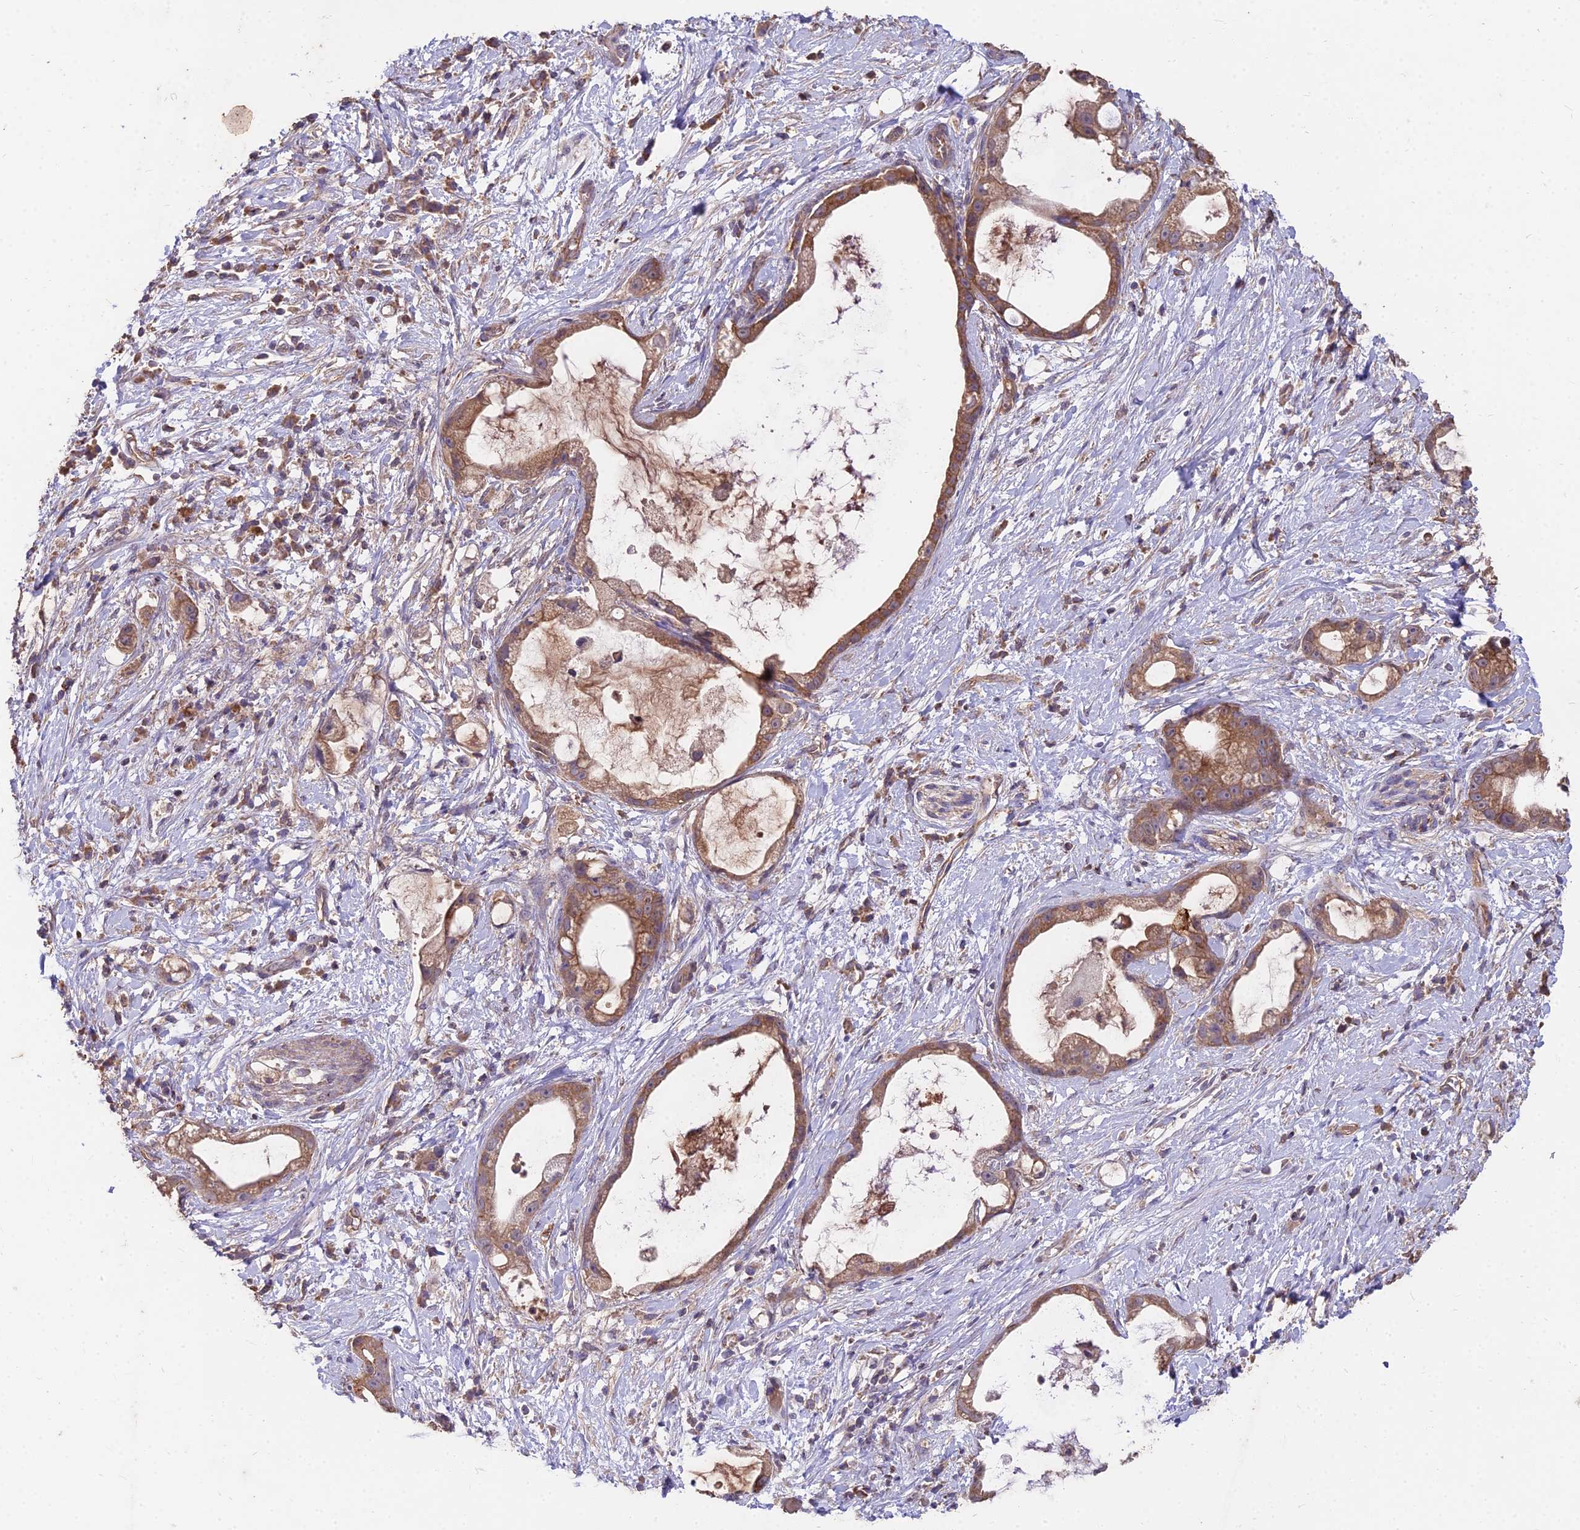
{"staining": {"intensity": "moderate", "quantity": ">75%", "location": "cytoplasmic/membranous"}, "tissue": "stomach cancer", "cell_type": "Tumor cells", "image_type": "cancer", "snomed": [{"axis": "morphology", "description": "Adenocarcinoma, NOS"}, {"axis": "topography", "description": "Stomach"}], "caption": "IHC histopathology image of neoplastic tissue: human stomach cancer stained using immunohistochemistry displays medium levels of moderate protein expression localized specifically in the cytoplasmic/membranous of tumor cells, appearing as a cytoplasmic/membranous brown color.", "gene": "CEMIP2", "patient": {"sex": "male", "age": 55}}